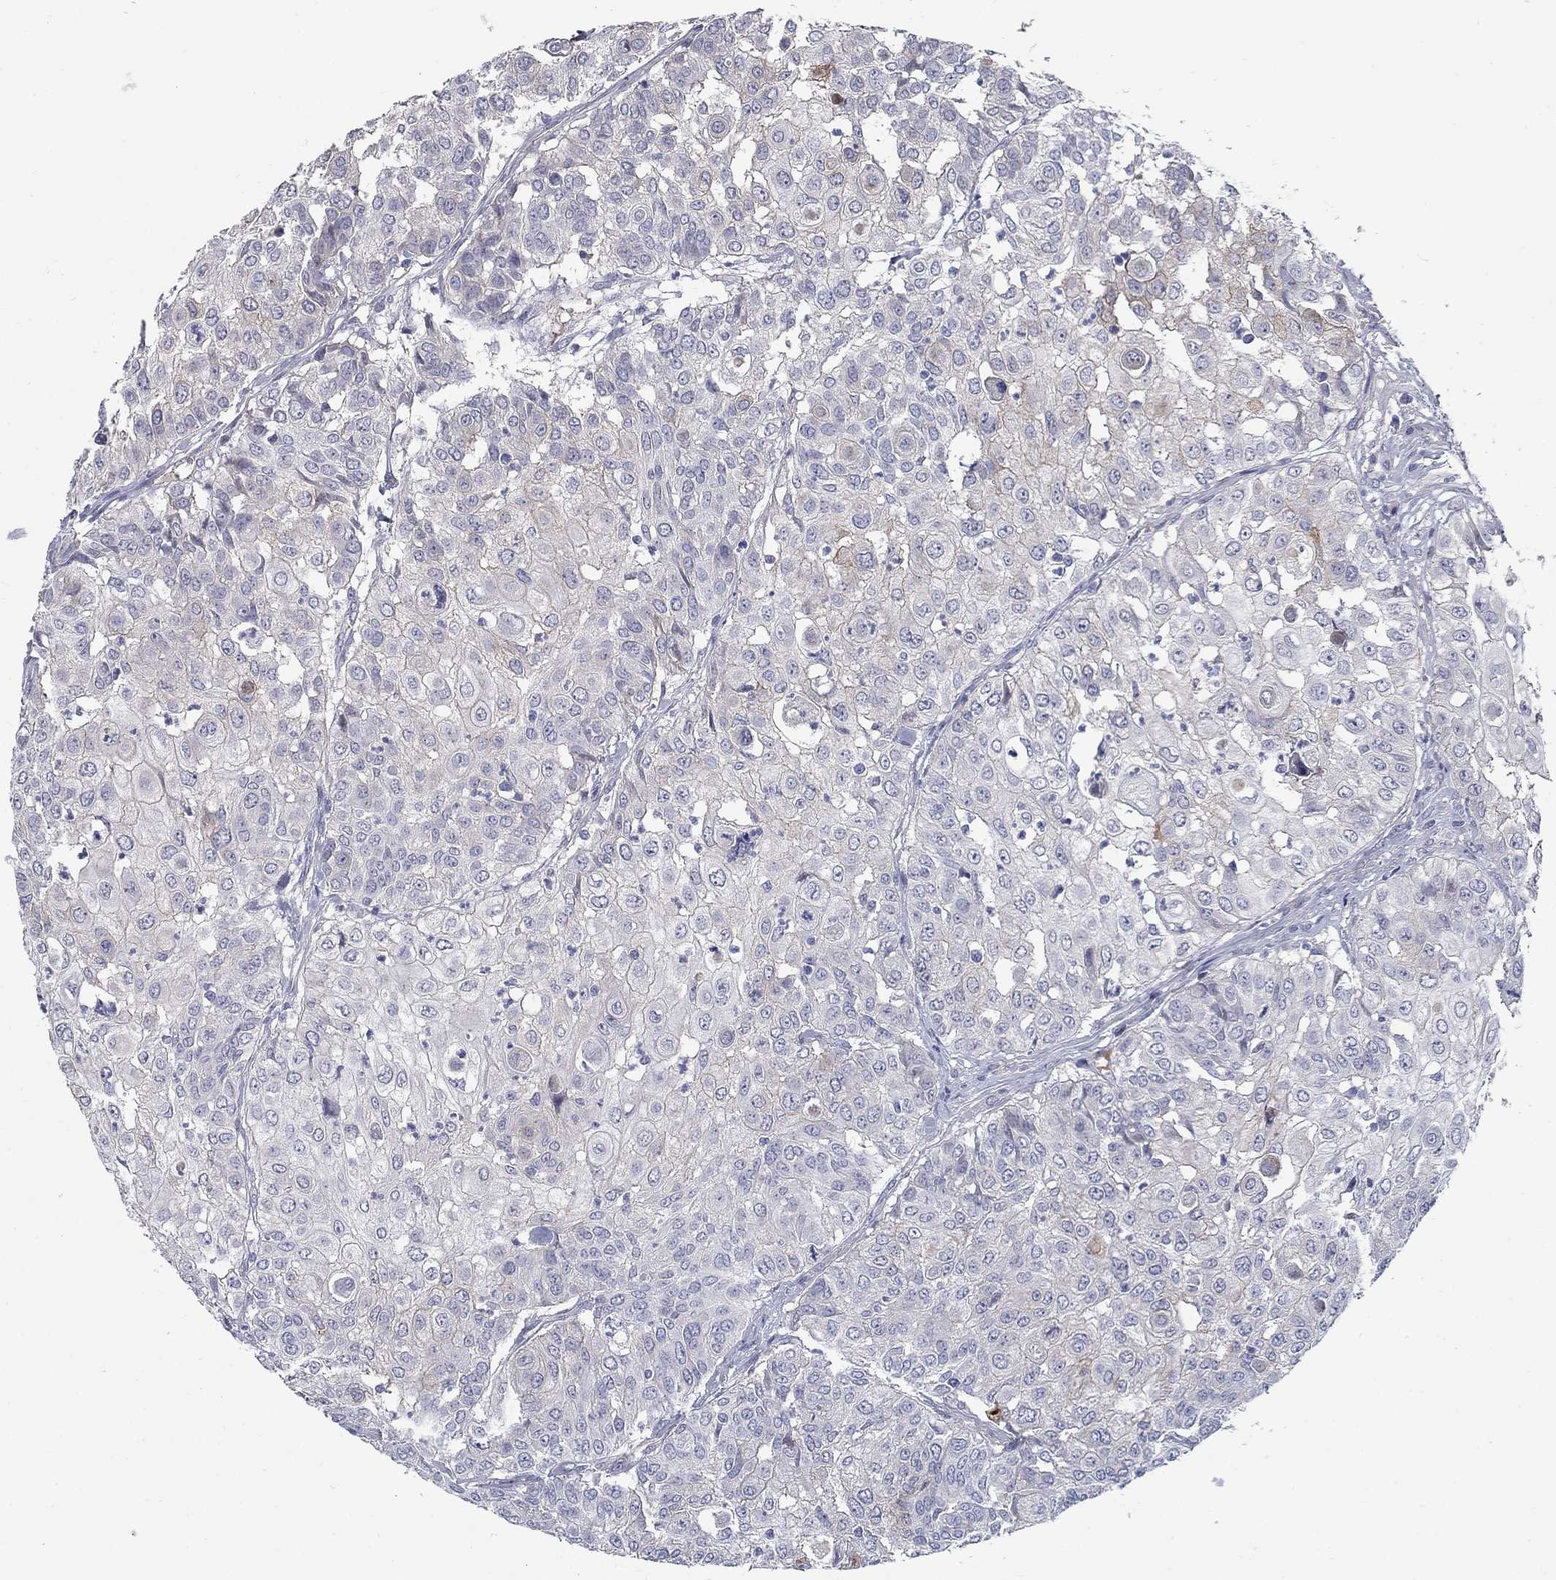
{"staining": {"intensity": "negative", "quantity": "none", "location": "none"}, "tissue": "urothelial cancer", "cell_type": "Tumor cells", "image_type": "cancer", "snomed": [{"axis": "morphology", "description": "Urothelial carcinoma, High grade"}, {"axis": "topography", "description": "Urinary bladder"}], "caption": "Protein analysis of urothelial carcinoma (high-grade) exhibits no significant staining in tumor cells.", "gene": "SLC1A1", "patient": {"sex": "female", "age": 79}}